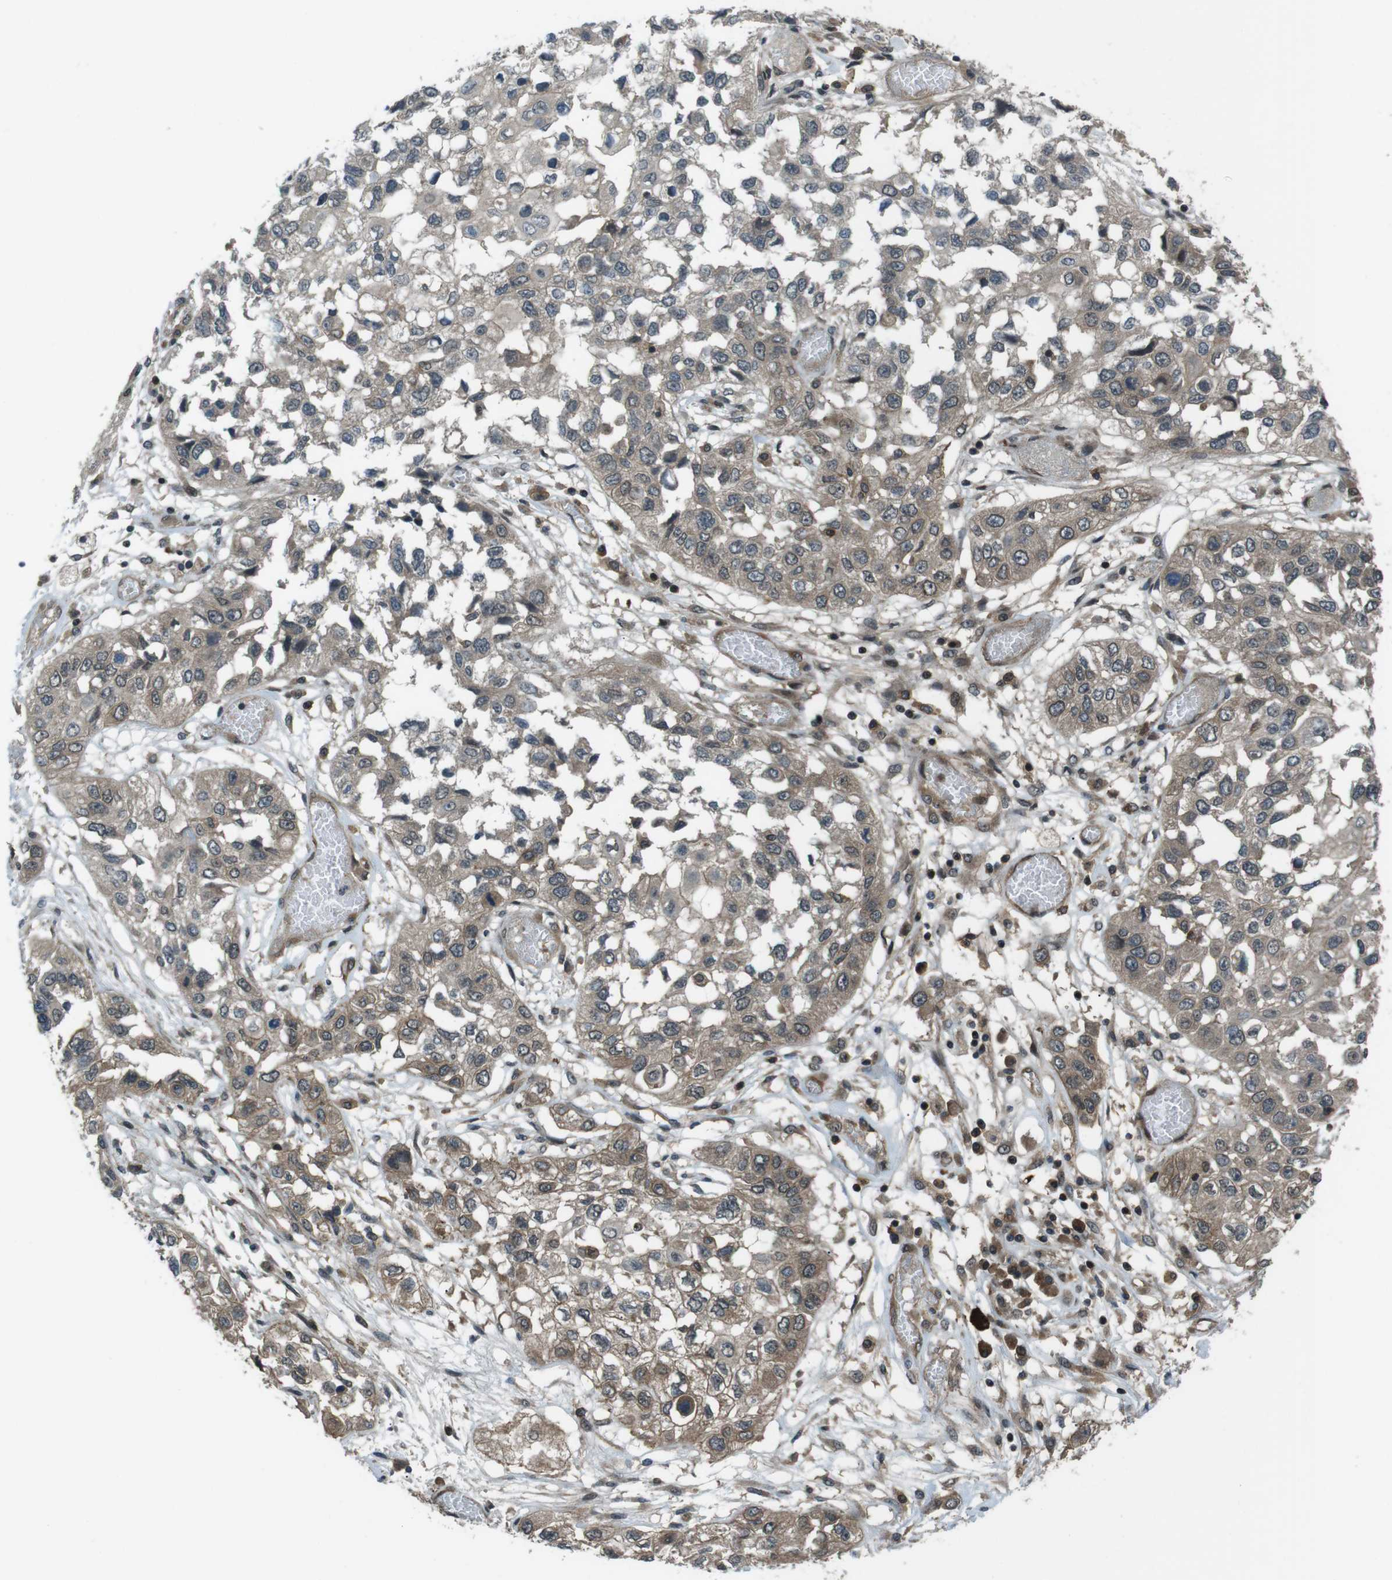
{"staining": {"intensity": "weak", "quantity": ">75%", "location": "cytoplasmic/membranous"}, "tissue": "lung cancer", "cell_type": "Tumor cells", "image_type": "cancer", "snomed": [{"axis": "morphology", "description": "Squamous cell carcinoma, NOS"}, {"axis": "topography", "description": "Lung"}], "caption": "A photomicrograph of human lung cancer (squamous cell carcinoma) stained for a protein displays weak cytoplasmic/membranous brown staining in tumor cells.", "gene": "TIAM2", "patient": {"sex": "male", "age": 71}}